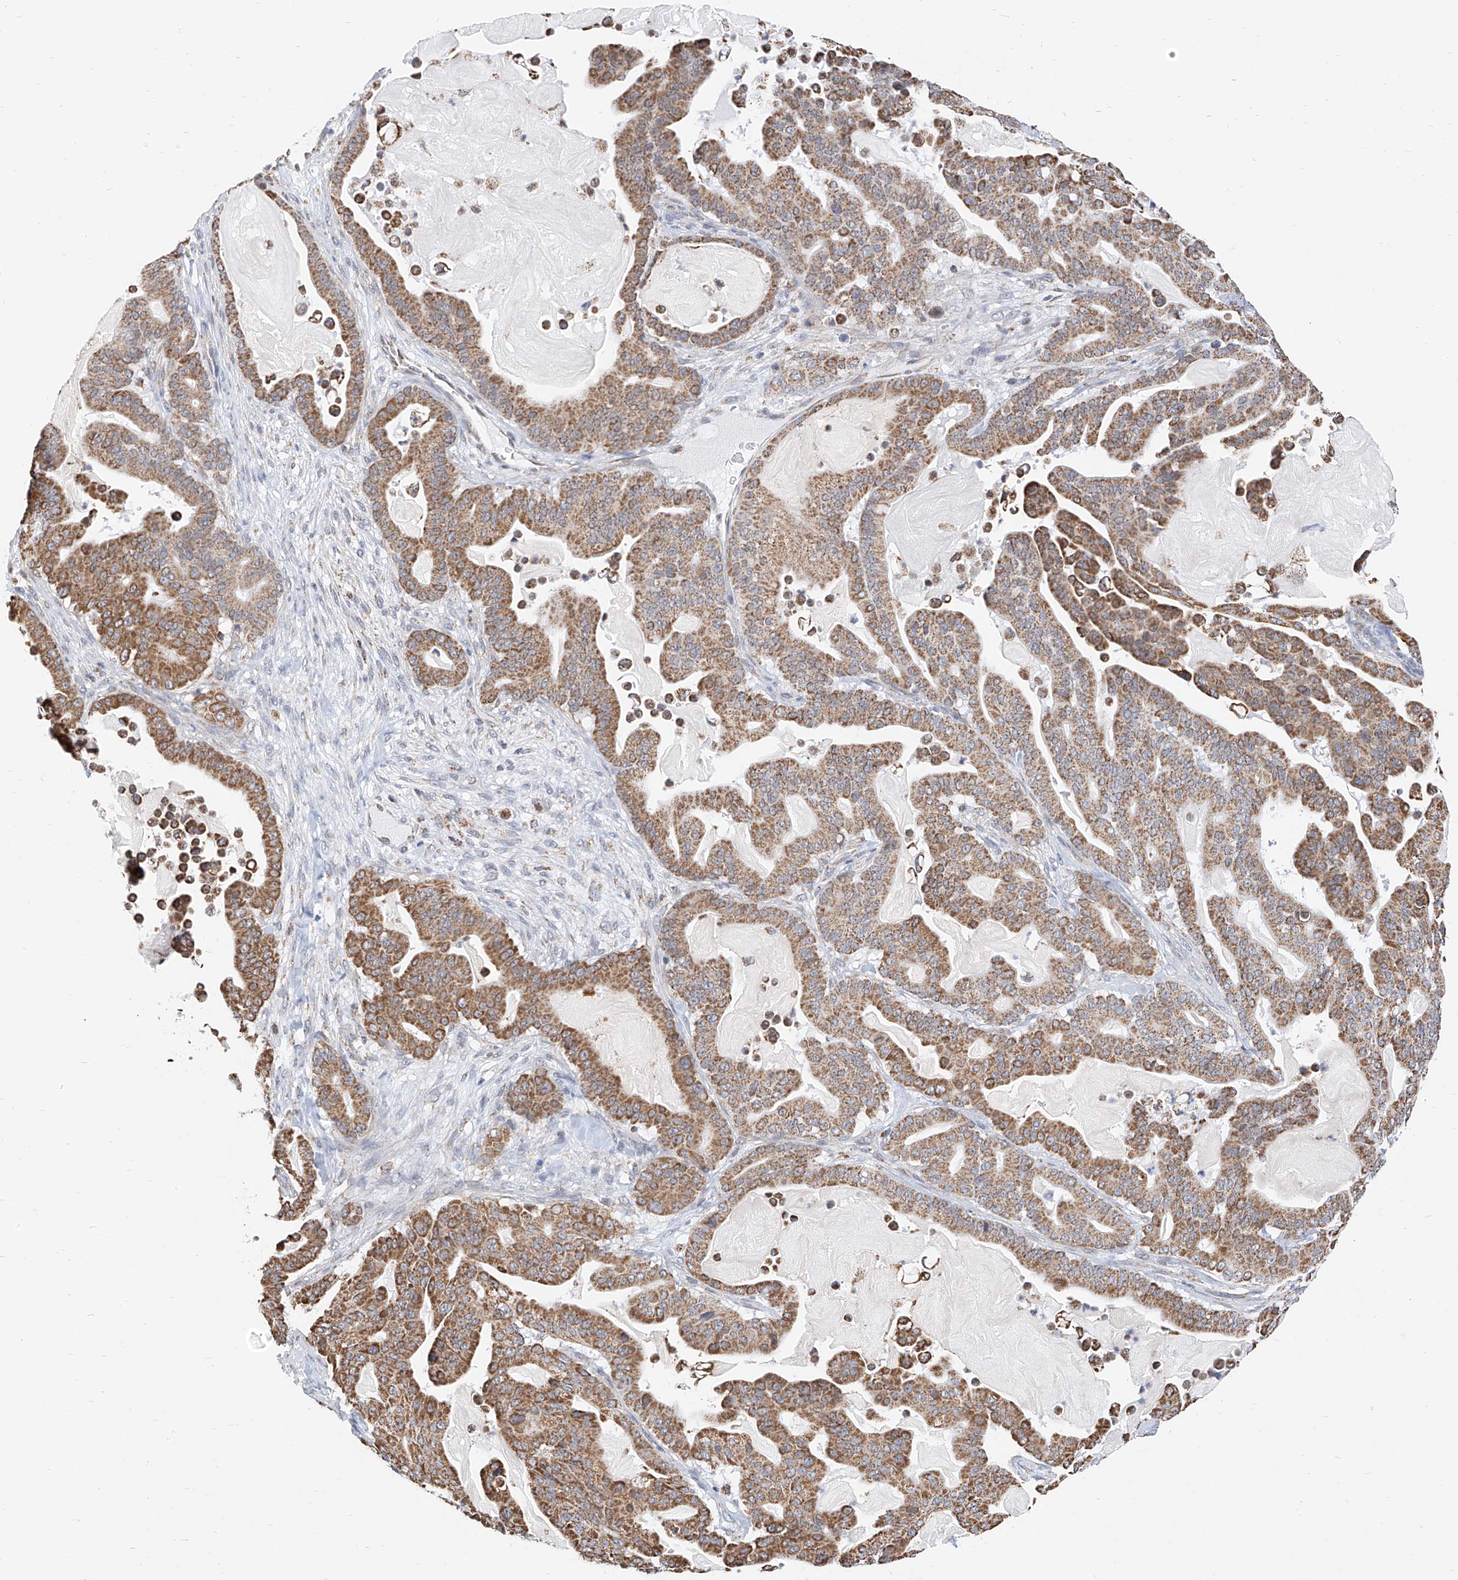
{"staining": {"intensity": "moderate", "quantity": ">75%", "location": "cytoplasmic/membranous"}, "tissue": "pancreatic cancer", "cell_type": "Tumor cells", "image_type": "cancer", "snomed": [{"axis": "morphology", "description": "Adenocarcinoma, NOS"}, {"axis": "topography", "description": "Pancreas"}], "caption": "Pancreatic adenocarcinoma stained with a protein marker displays moderate staining in tumor cells.", "gene": "NALCN", "patient": {"sex": "male", "age": 63}}